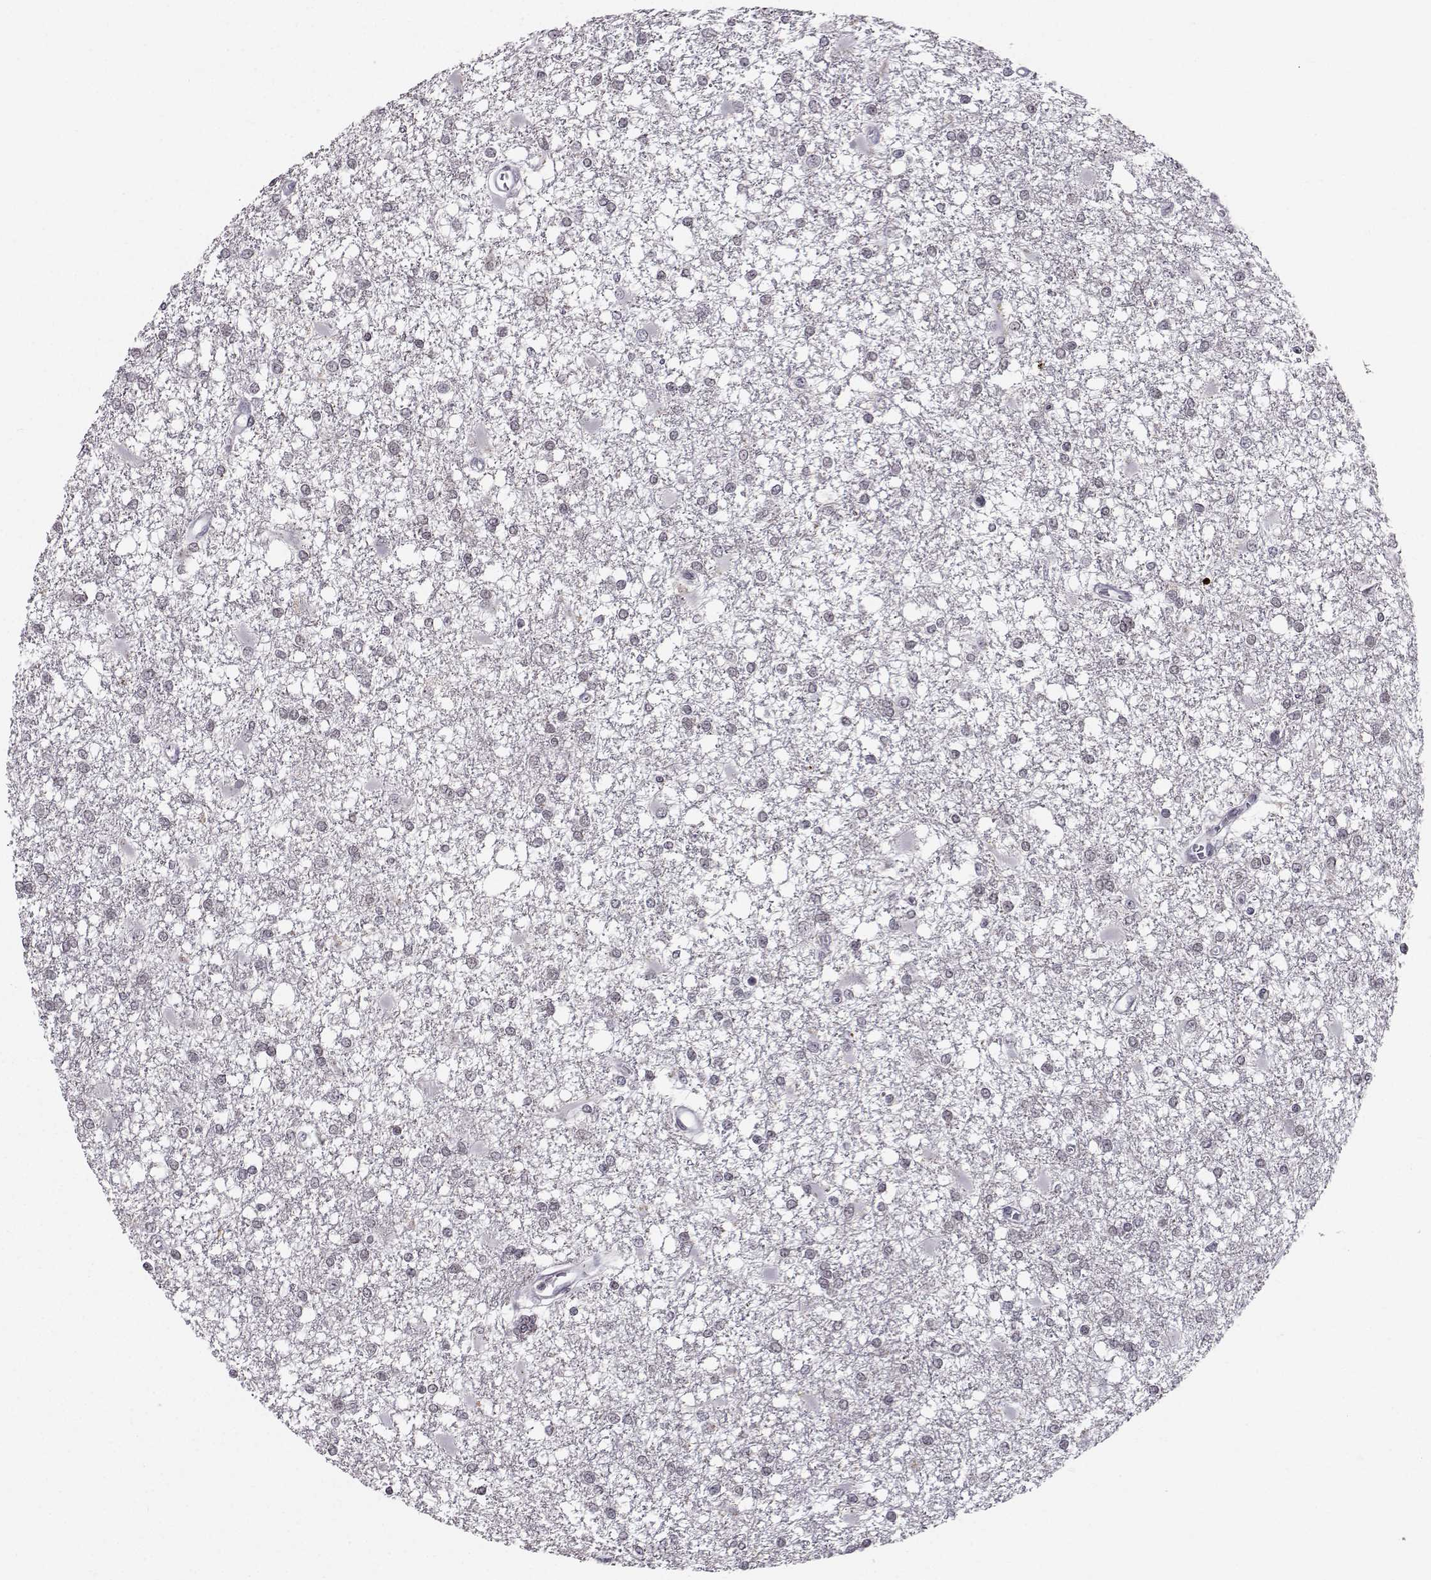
{"staining": {"intensity": "negative", "quantity": "none", "location": "none"}, "tissue": "glioma", "cell_type": "Tumor cells", "image_type": "cancer", "snomed": [{"axis": "morphology", "description": "Glioma, malignant, High grade"}, {"axis": "topography", "description": "Cerebral cortex"}], "caption": "A histopathology image of human malignant glioma (high-grade) is negative for staining in tumor cells. The staining is performed using DAB brown chromogen with nuclei counter-stained in using hematoxylin.", "gene": "MARCHF4", "patient": {"sex": "male", "age": 79}}